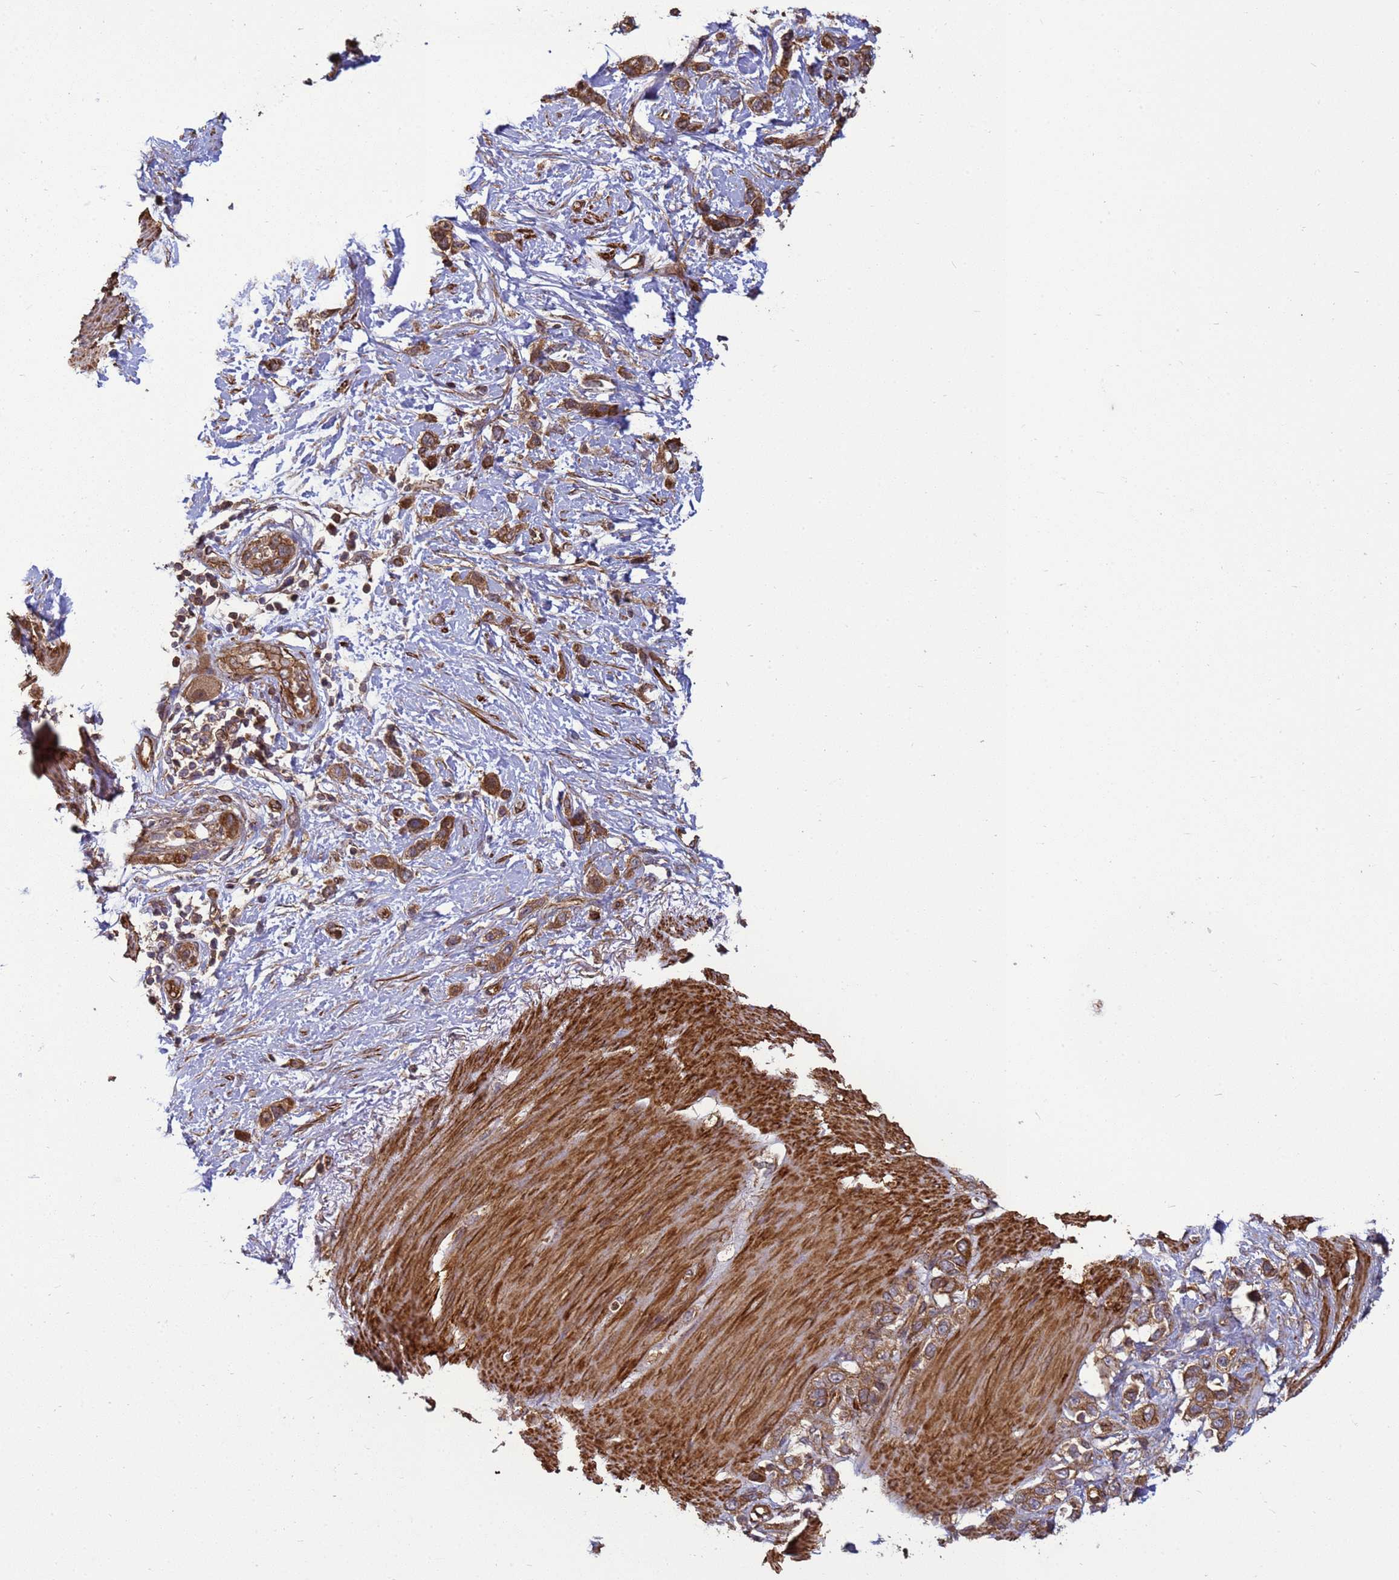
{"staining": {"intensity": "moderate", "quantity": ">75%", "location": "cytoplasmic/membranous"}, "tissue": "stomach cancer", "cell_type": "Tumor cells", "image_type": "cancer", "snomed": [{"axis": "morphology", "description": "Adenocarcinoma, NOS"}, {"axis": "morphology", "description": "Adenocarcinoma, High grade"}, {"axis": "topography", "description": "Stomach, upper"}, {"axis": "topography", "description": "Stomach, lower"}], "caption": "Immunohistochemistry (IHC) of stomach high-grade adenocarcinoma reveals medium levels of moderate cytoplasmic/membranous expression in approximately >75% of tumor cells.", "gene": "CNOT1", "patient": {"sex": "female", "age": 65}}